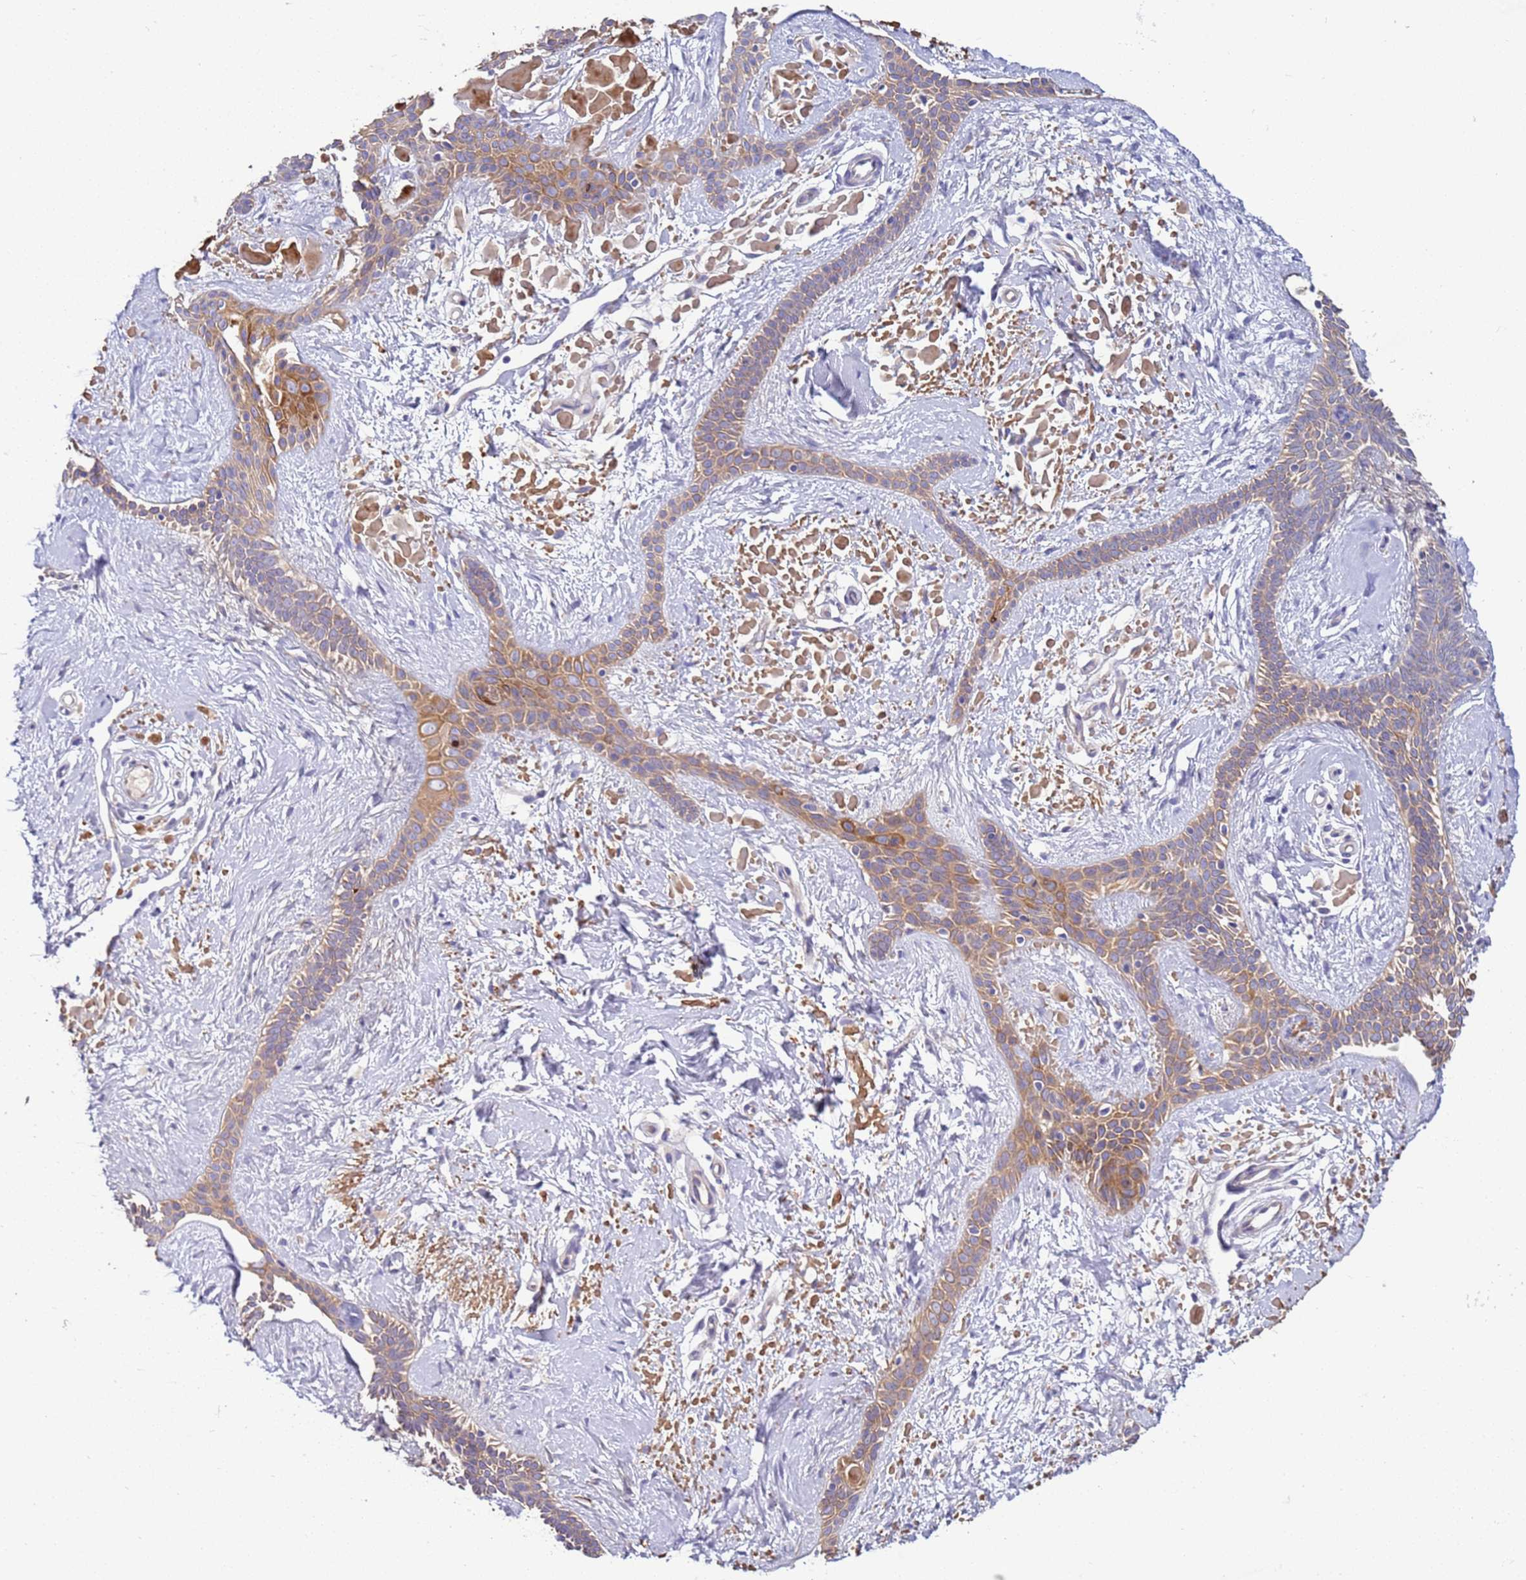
{"staining": {"intensity": "weak", "quantity": ">75%", "location": "cytoplasmic/membranous"}, "tissue": "skin cancer", "cell_type": "Tumor cells", "image_type": "cancer", "snomed": [{"axis": "morphology", "description": "Basal cell carcinoma"}, {"axis": "topography", "description": "Skin"}], "caption": "Human skin cancer (basal cell carcinoma) stained with a protein marker reveals weak staining in tumor cells.", "gene": "TRIM51", "patient": {"sex": "male", "age": 78}}